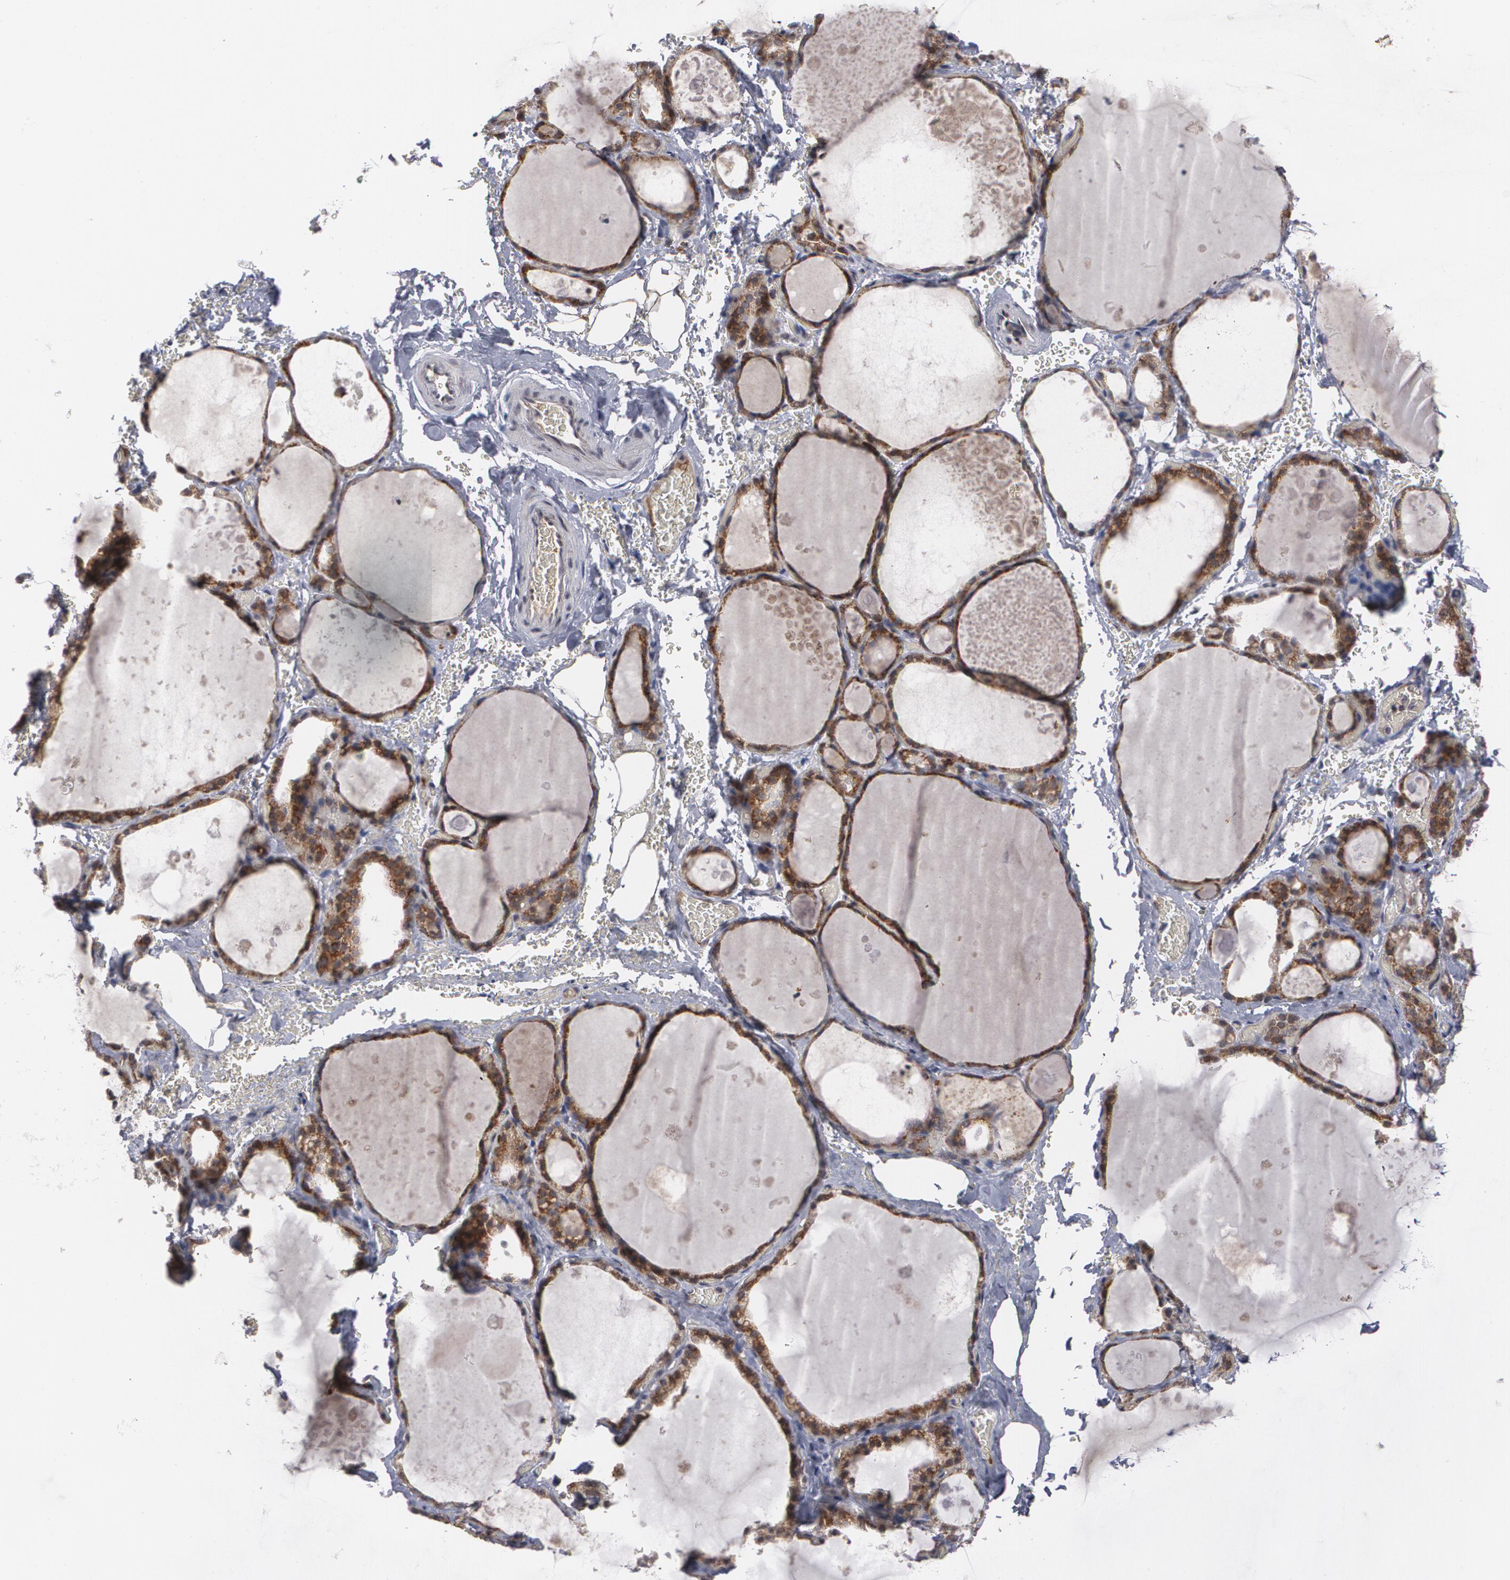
{"staining": {"intensity": "moderate", "quantity": ">75%", "location": "nuclear"}, "tissue": "thyroid gland", "cell_type": "Glandular cells", "image_type": "normal", "snomed": [{"axis": "morphology", "description": "Normal tissue, NOS"}, {"axis": "topography", "description": "Thyroid gland"}], "caption": "Immunohistochemistry (IHC) image of benign thyroid gland: human thyroid gland stained using immunohistochemistry reveals medium levels of moderate protein expression localized specifically in the nuclear of glandular cells, appearing as a nuclear brown color.", "gene": "INTS6L", "patient": {"sex": "male", "age": 61}}